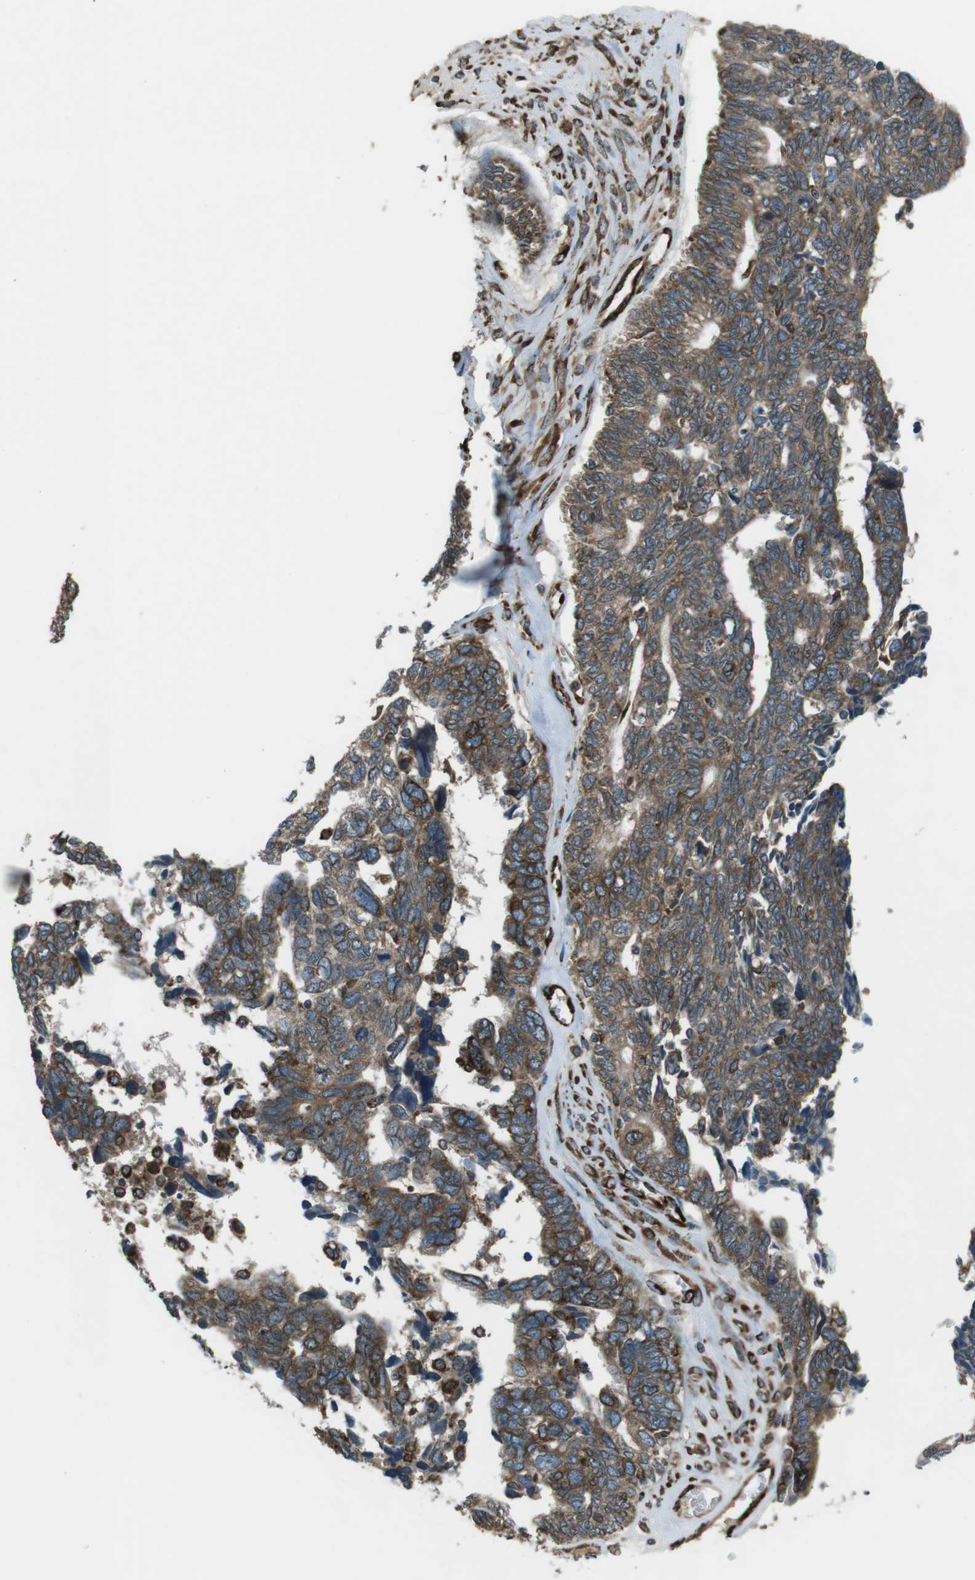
{"staining": {"intensity": "moderate", "quantity": ">75%", "location": "cytoplasmic/membranous"}, "tissue": "ovarian cancer", "cell_type": "Tumor cells", "image_type": "cancer", "snomed": [{"axis": "morphology", "description": "Cystadenocarcinoma, serous, NOS"}, {"axis": "topography", "description": "Ovary"}], "caption": "Protein staining of serous cystadenocarcinoma (ovarian) tissue demonstrates moderate cytoplasmic/membranous positivity in about >75% of tumor cells. (Stains: DAB in brown, nuclei in blue, Microscopy: brightfield microscopy at high magnification).", "gene": "KTN1", "patient": {"sex": "female", "age": 79}}